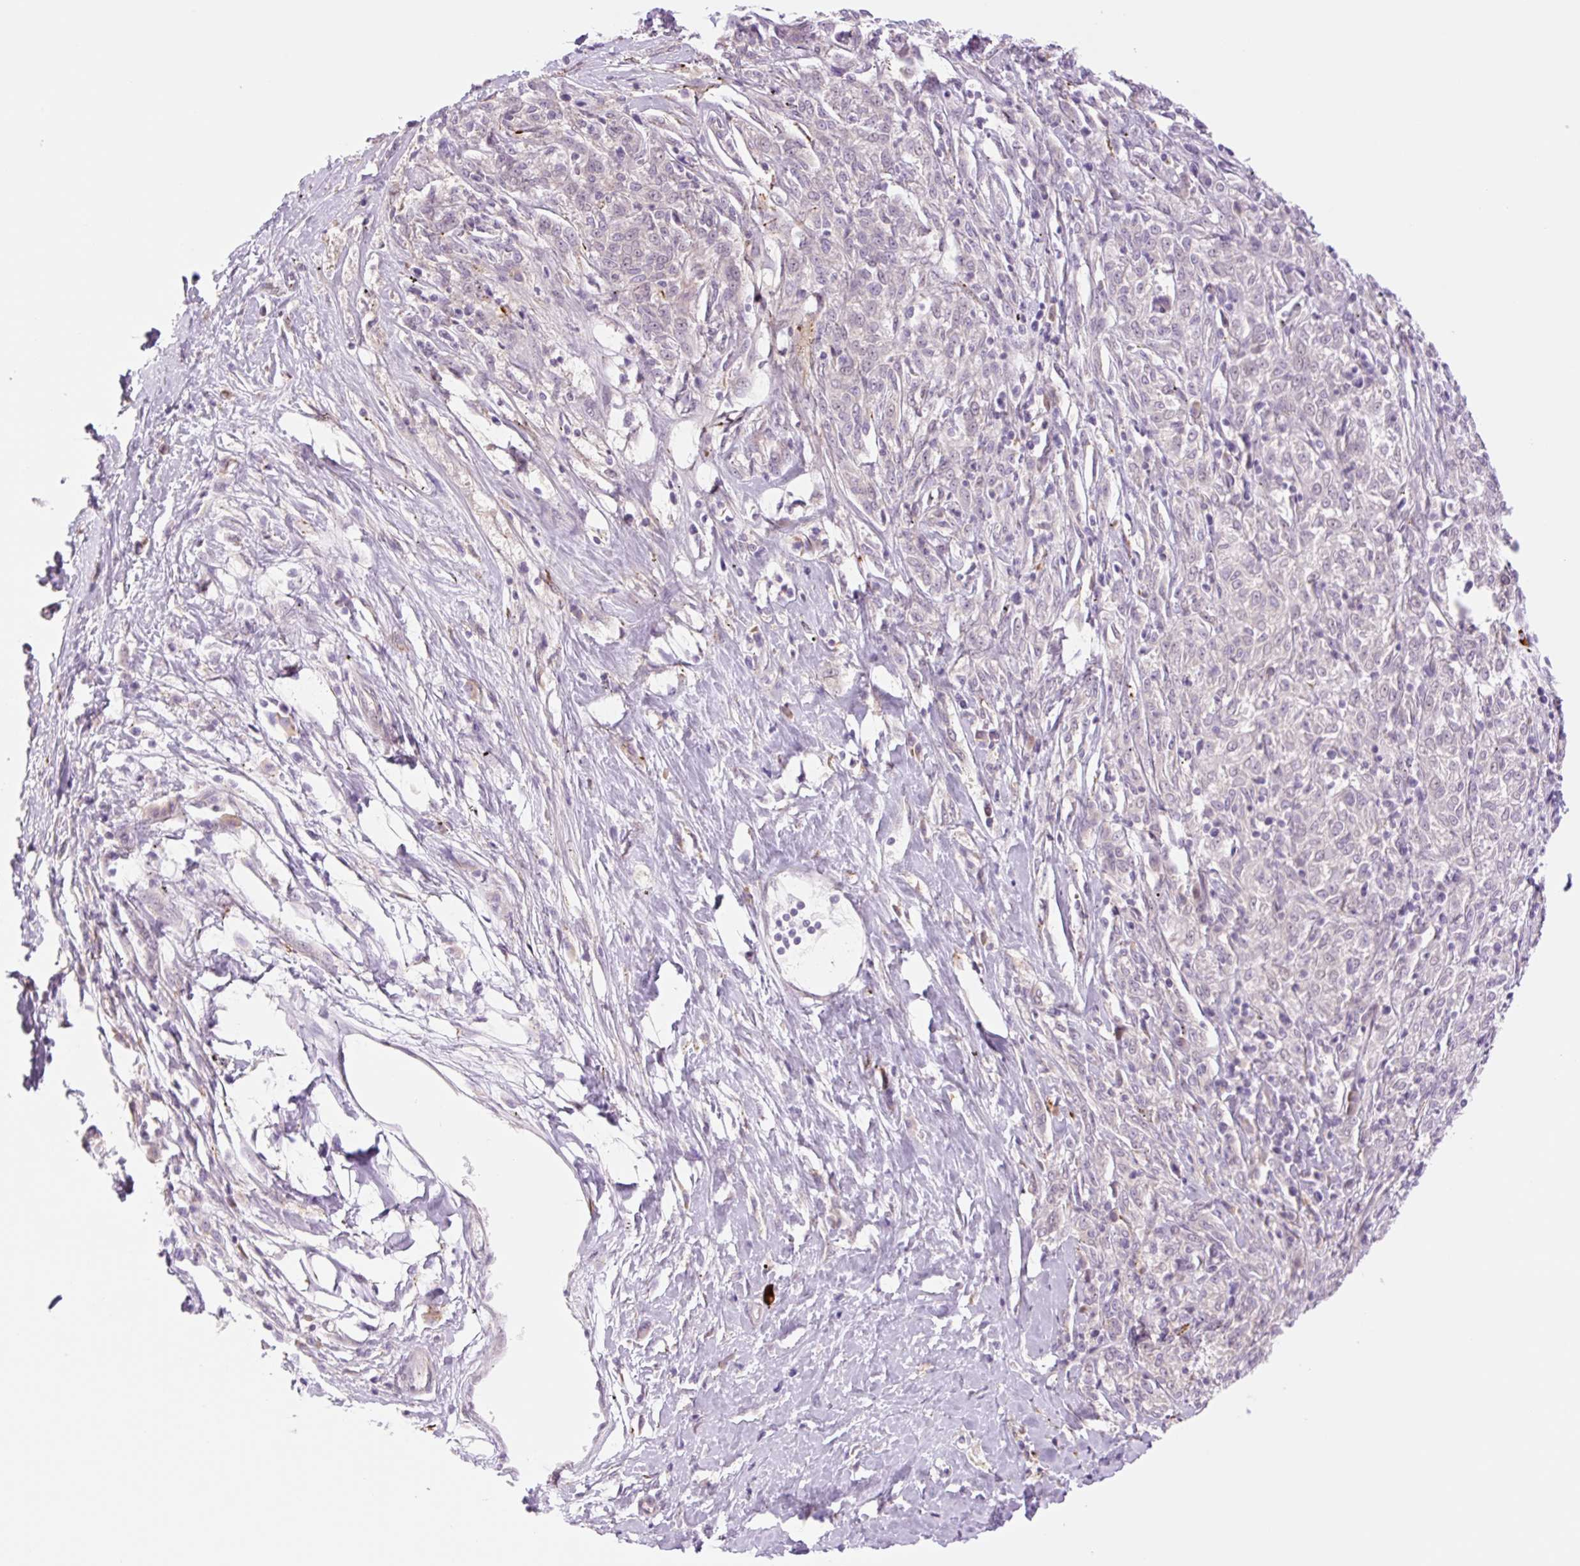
{"staining": {"intensity": "negative", "quantity": "none", "location": "none"}, "tissue": "melanoma", "cell_type": "Tumor cells", "image_type": "cancer", "snomed": [{"axis": "morphology", "description": "Malignant melanoma, NOS"}, {"axis": "topography", "description": "Skin"}], "caption": "The micrograph demonstrates no staining of tumor cells in malignant melanoma.", "gene": "COL5A1", "patient": {"sex": "female", "age": 72}}